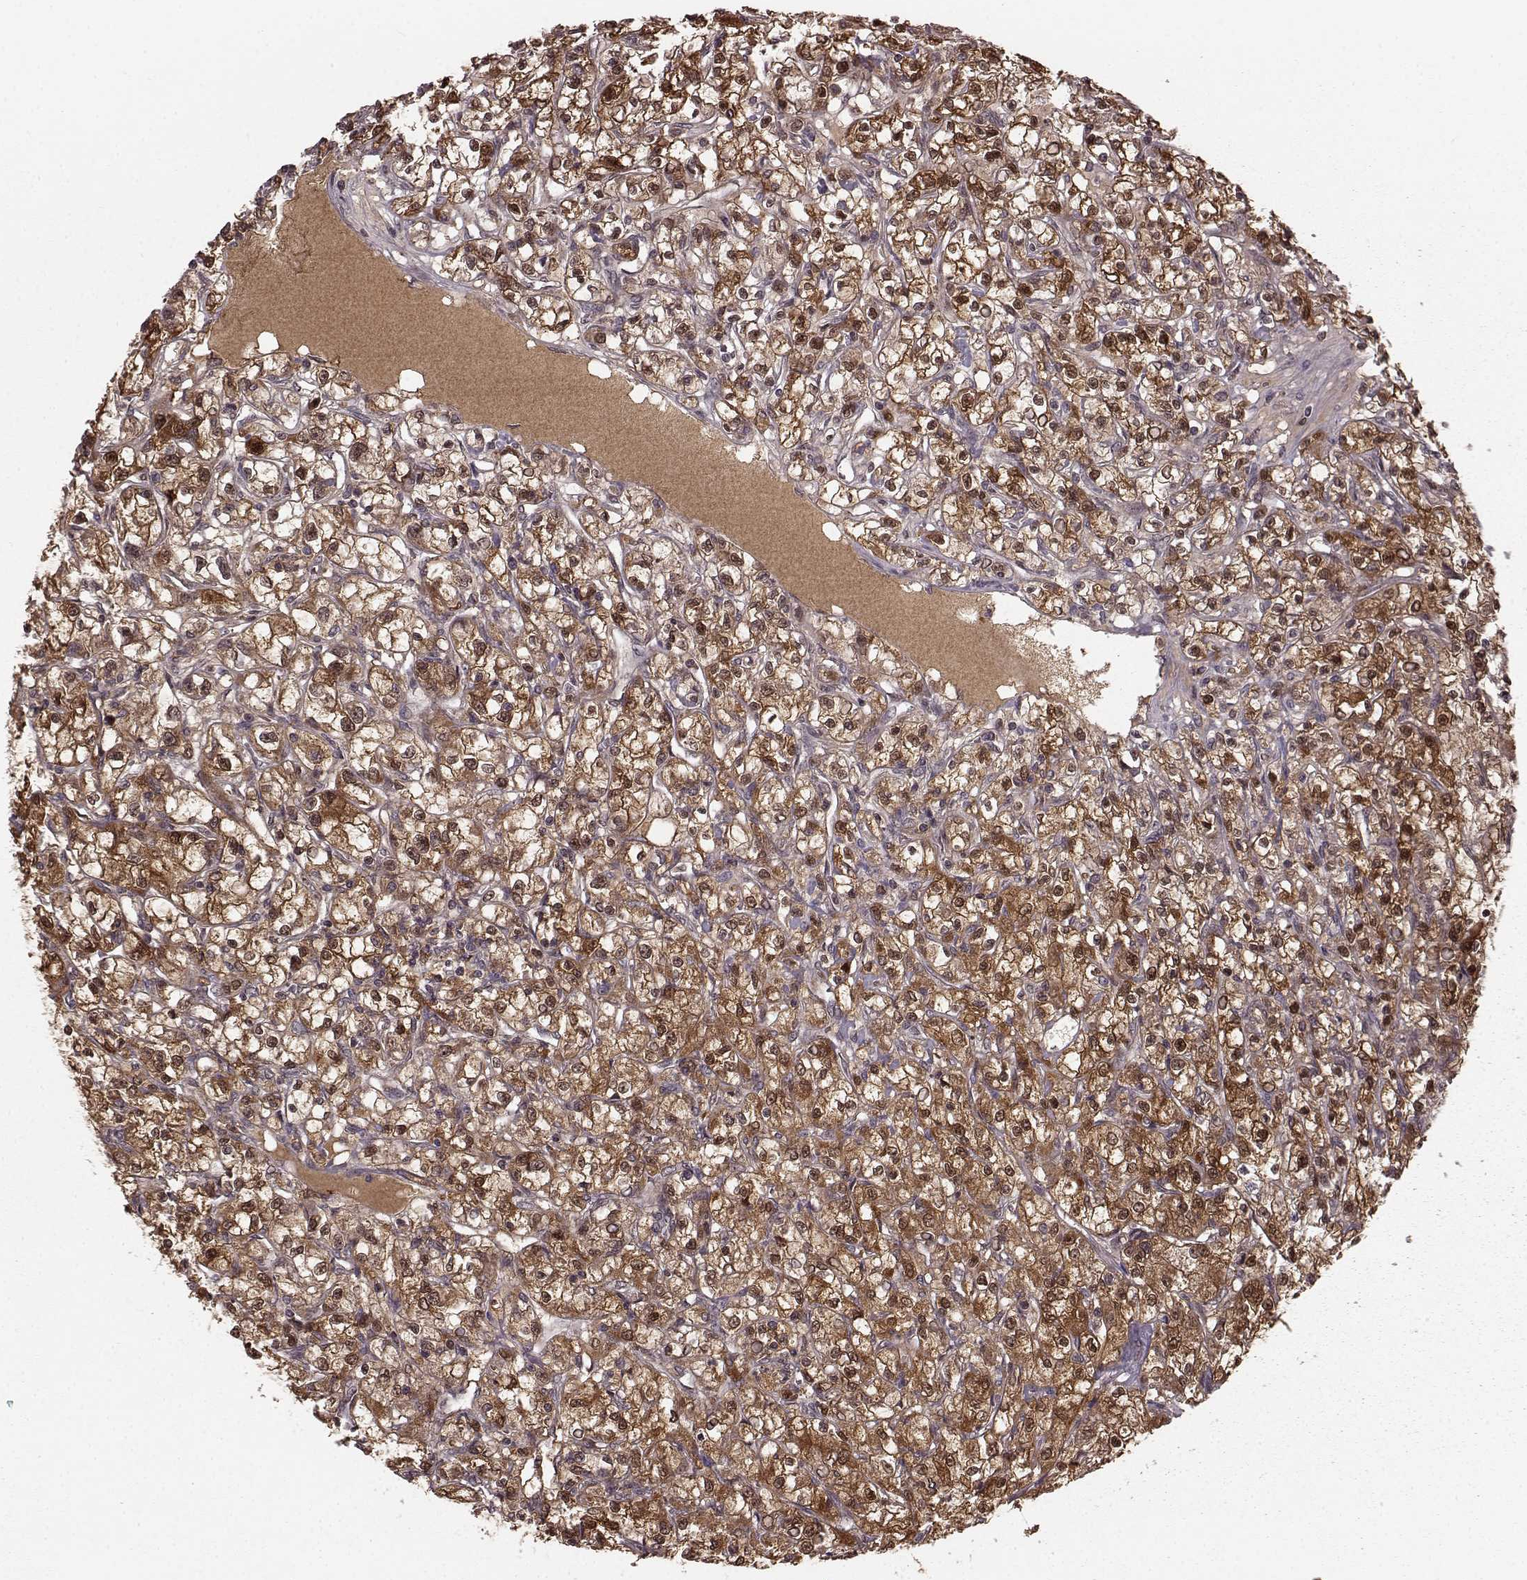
{"staining": {"intensity": "moderate", "quantity": ">75%", "location": "cytoplasmic/membranous,nuclear"}, "tissue": "renal cancer", "cell_type": "Tumor cells", "image_type": "cancer", "snomed": [{"axis": "morphology", "description": "Adenocarcinoma, NOS"}, {"axis": "topography", "description": "Kidney"}], "caption": "Immunohistochemistry (IHC) of human renal cancer demonstrates medium levels of moderate cytoplasmic/membranous and nuclear positivity in about >75% of tumor cells.", "gene": "GSS", "patient": {"sex": "female", "age": 59}}